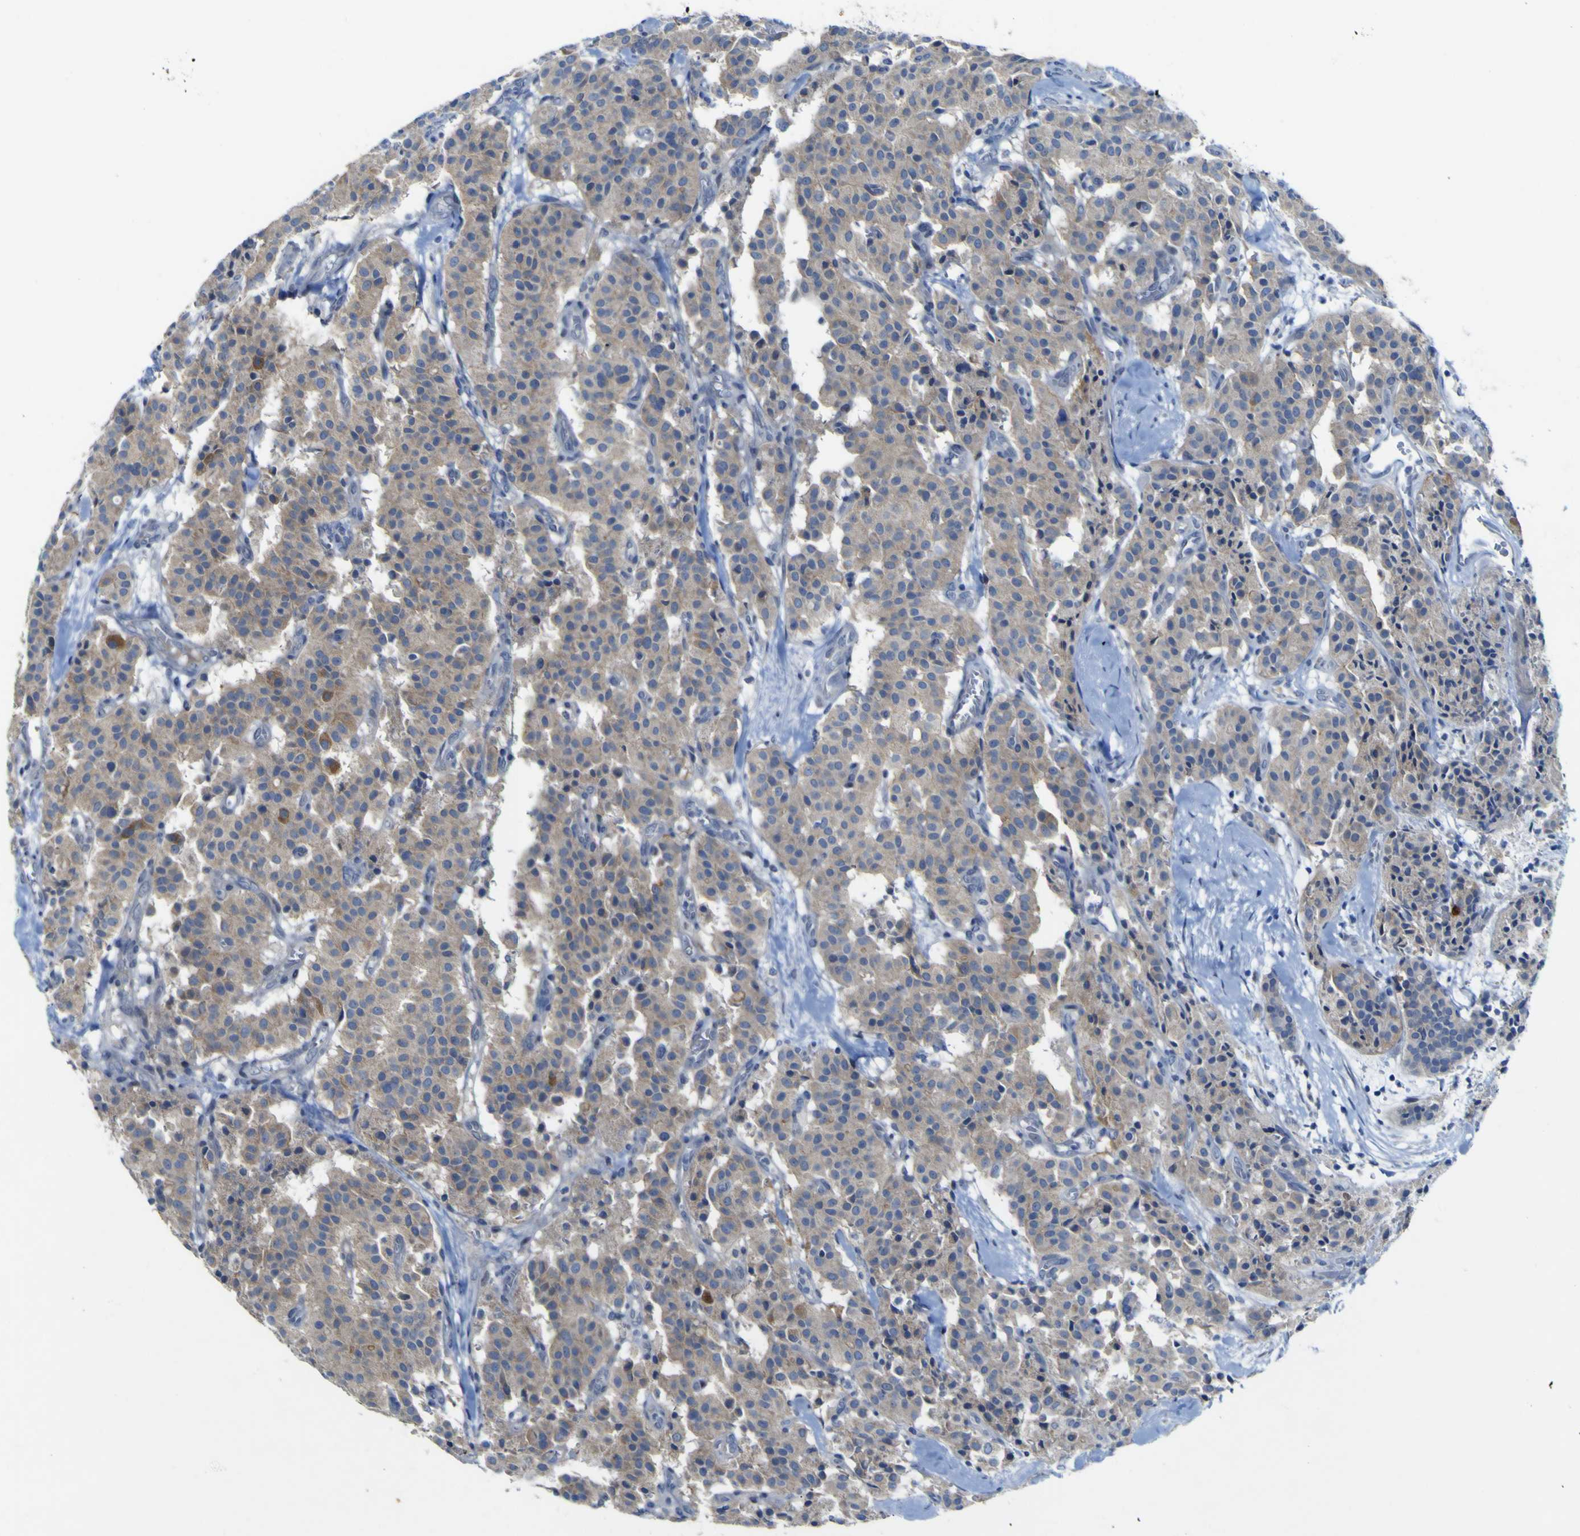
{"staining": {"intensity": "weak", "quantity": "25%-75%", "location": "cytoplasmic/membranous"}, "tissue": "carcinoid", "cell_type": "Tumor cells", "image_type": "cancer", "snomed": [{"axis": "morphology", "description": "Carcinoid, malignant, NOS"}, {"axis": "topography", "description": "Lung"}], "caption": "Weak cytoplasmic/membranous expression is identified in approximately 25%-75% of tumor cells in carcinoid. Using DAB (3,3'-diaminobenzidine) (brown) and hematoxylin (blue) stains, captured at high magnification using brightfield microscopy.", "gene": "NAV1", "patient": {"sex": "male", "age": 30}}